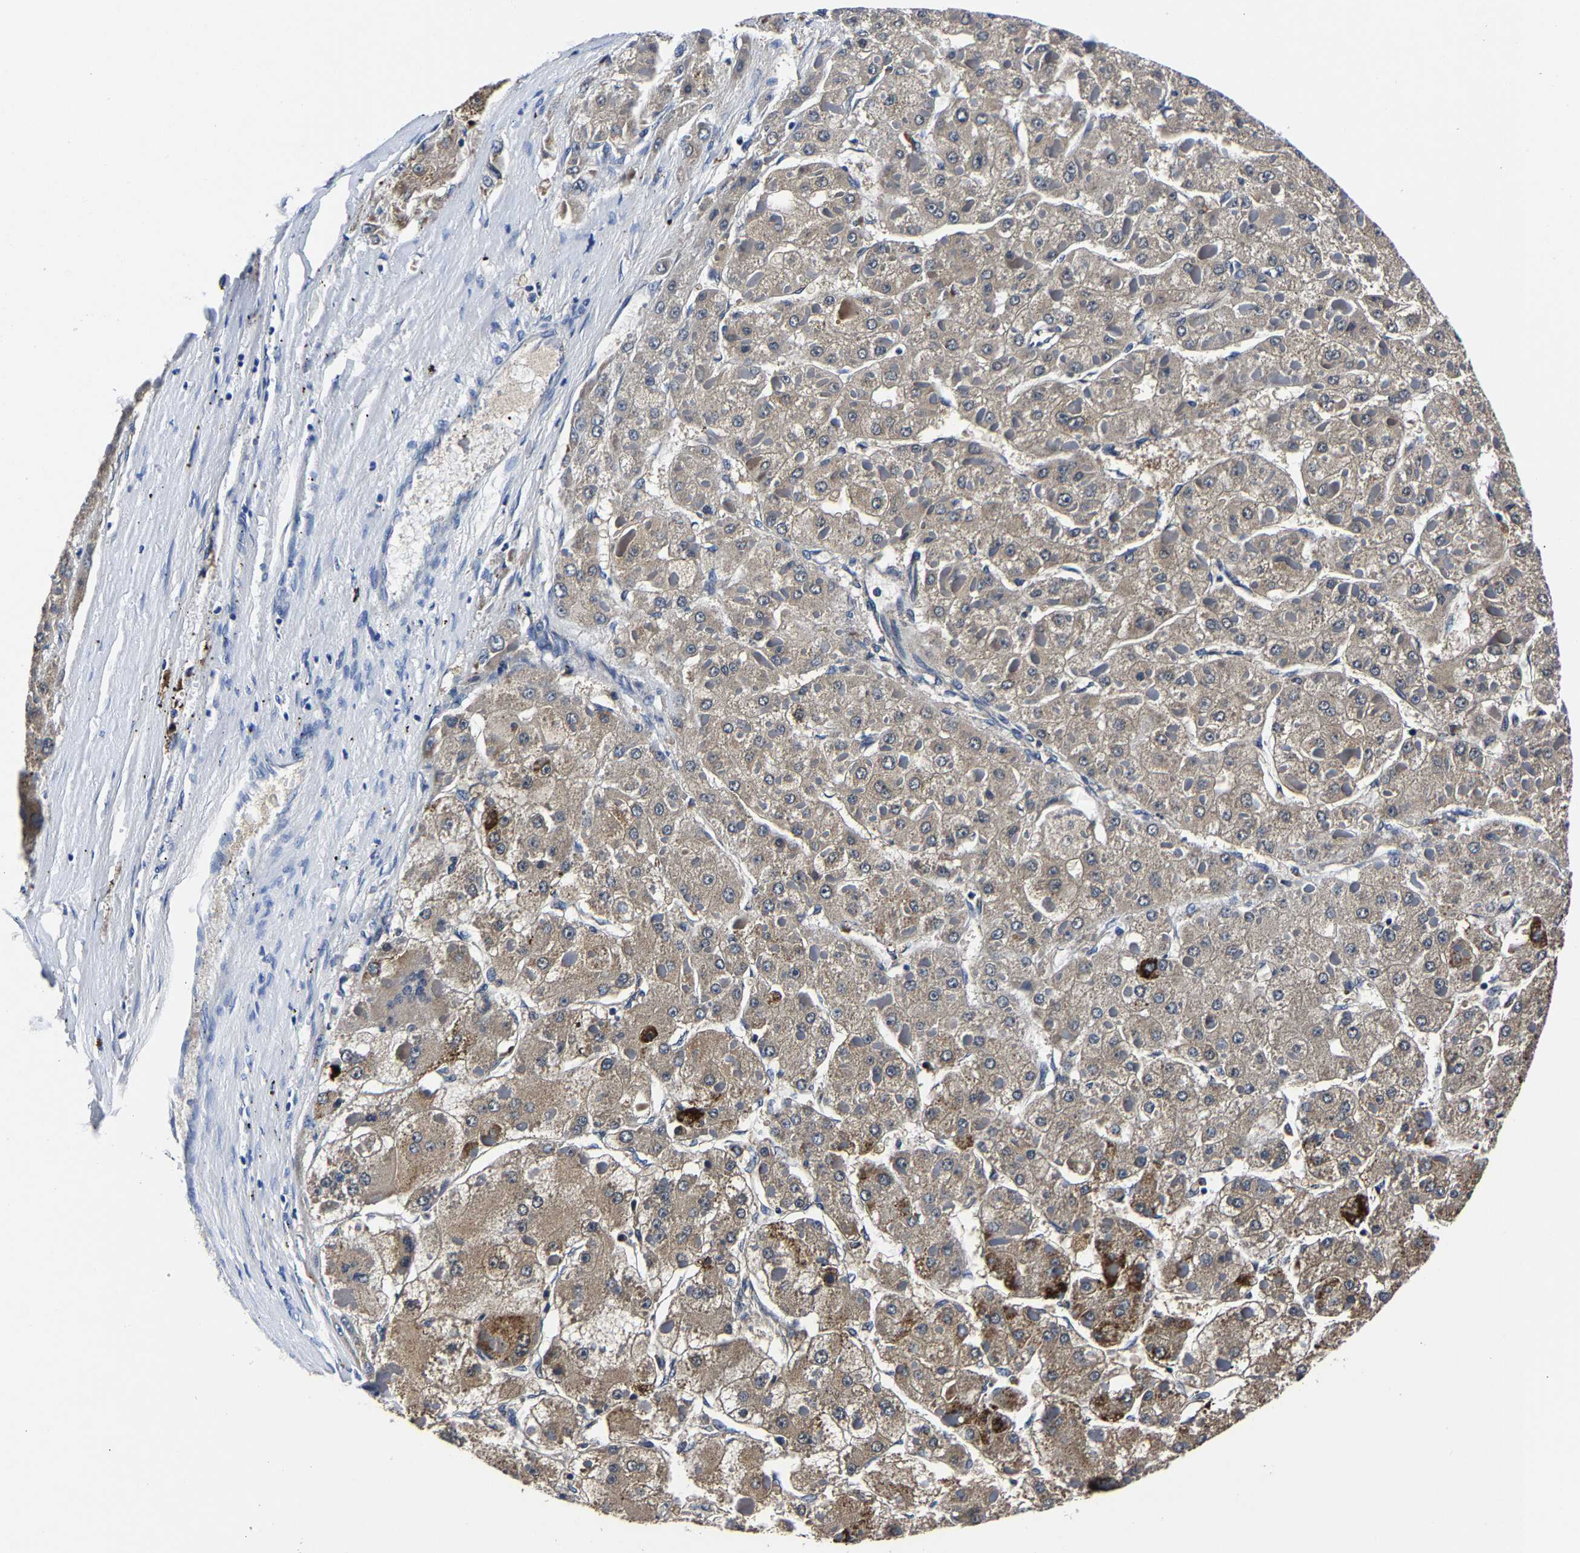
{"staining": {"intensity": "weak", "quantity": ">75%", "location": "cytoplasmic/membranous"}, "tissue": "liver cancer", "cell_type": "Tumor cells", "image_type": "cancer", "snomed": [{"axis": "morphology", "description": "Carcinoma, Hepatocellular, NOS"}, {"axis": "topography", "description": "Liver"}], "caption": "Liver cancer (hepatocellular carcinoma) was stained to show a protein in brown. There is low levels of weak cytoplasmic/membranous positivity in about >75% of tumor cells.", "gene": "PSPH", "patient": {"sex": "female", "age": 73}}